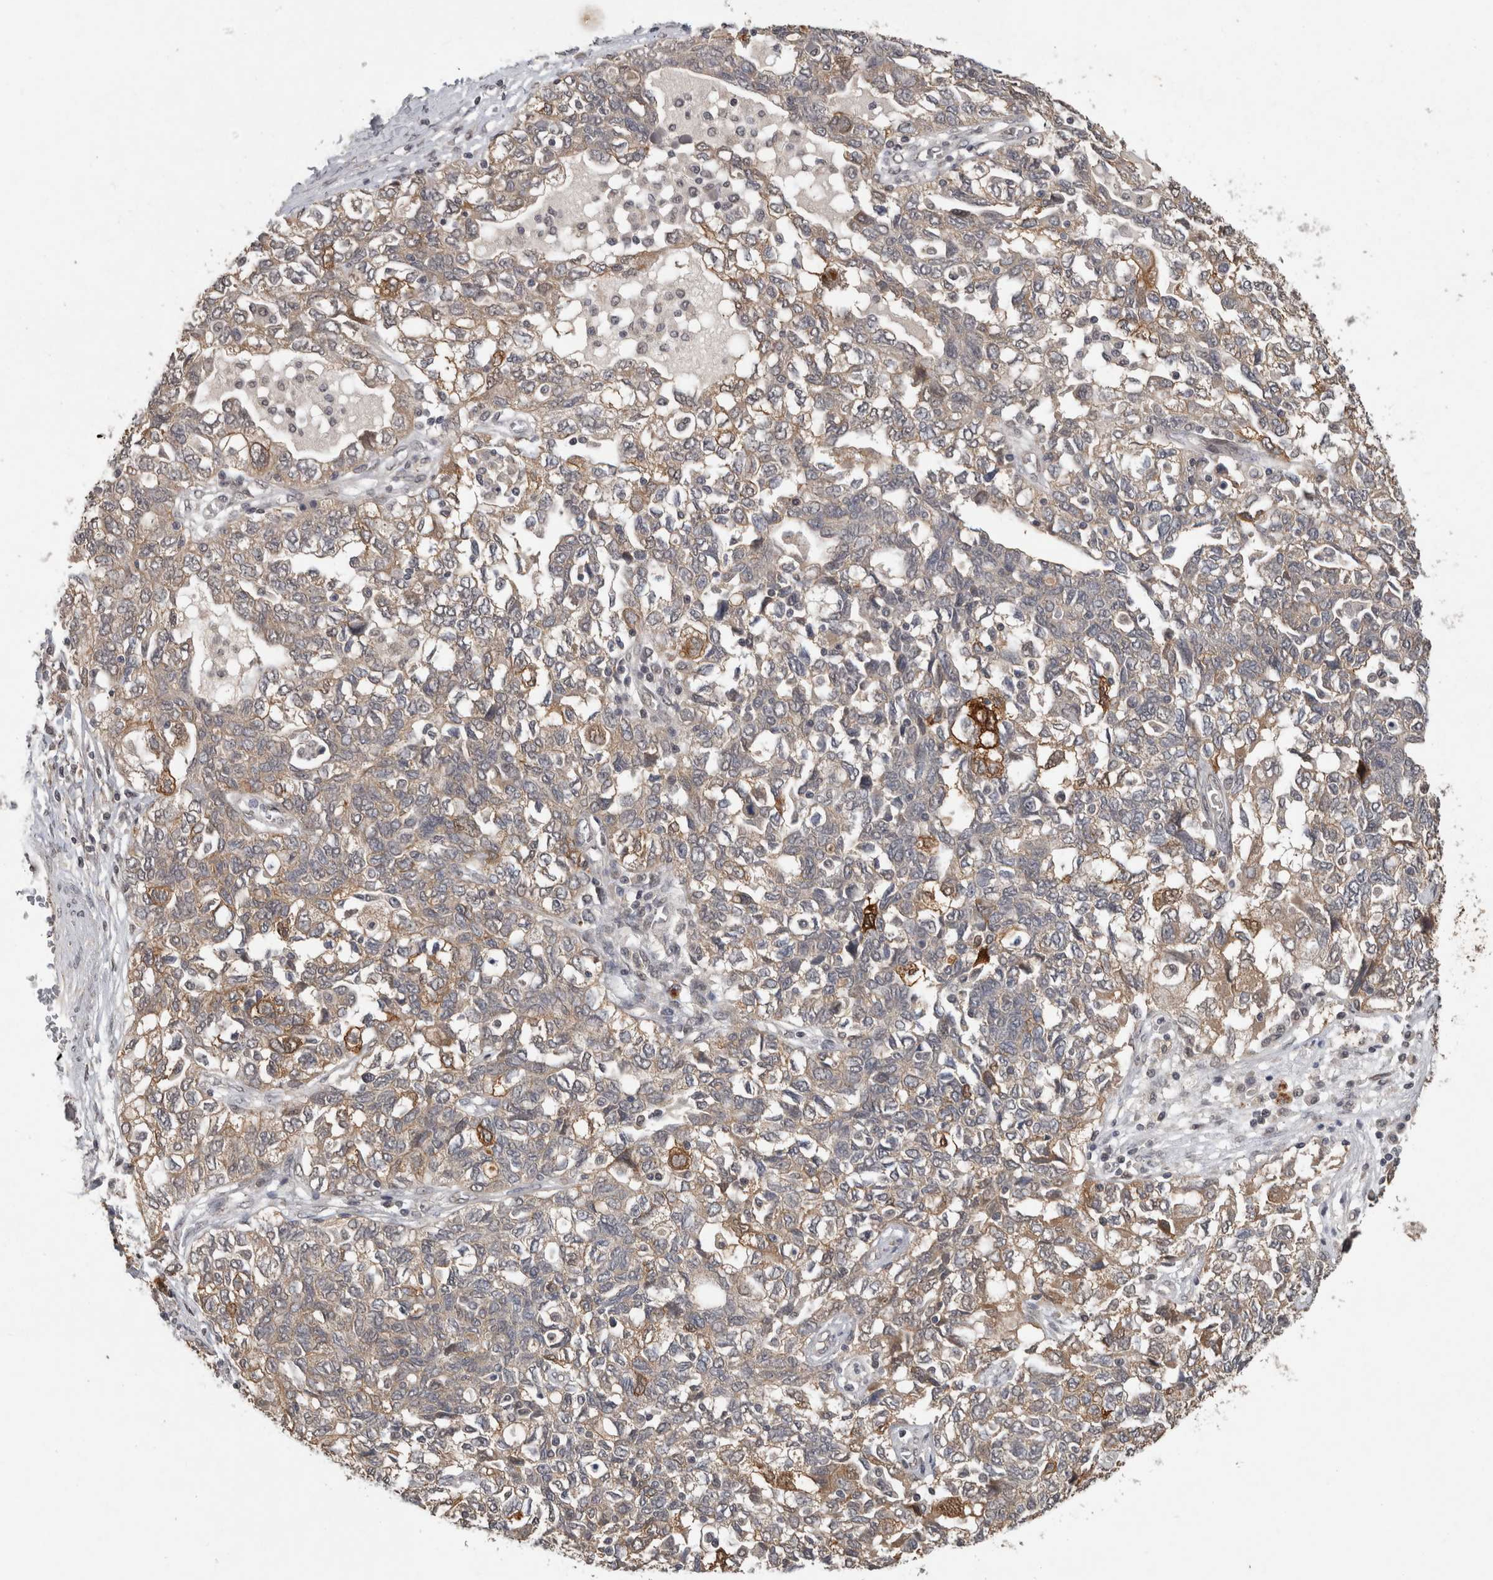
{"staining": {"intensity": "moderate", "quantity": "<25%", "location": "cytoplasmic/membranous"}, "tissue": "ovarian cancer", "cell_type": "Tumor cells", "image_type": "cancer", "snomed": [{"axis": "morphology", "description": "Carcinoma, NOS"}, {"axis": "morphology", "description": "Cystadenocarcinoma, serous, NOS"}, {"axis": "topography", "description": "Ovary"}], "caption": "Tumor cells show moderate cytoplasmic/membranous positivity in about <25% of cells in ovarian serous cystadenocarcinoma.", "gene": "RHPN1", "patient": {"sex": "female", "age": 69}}